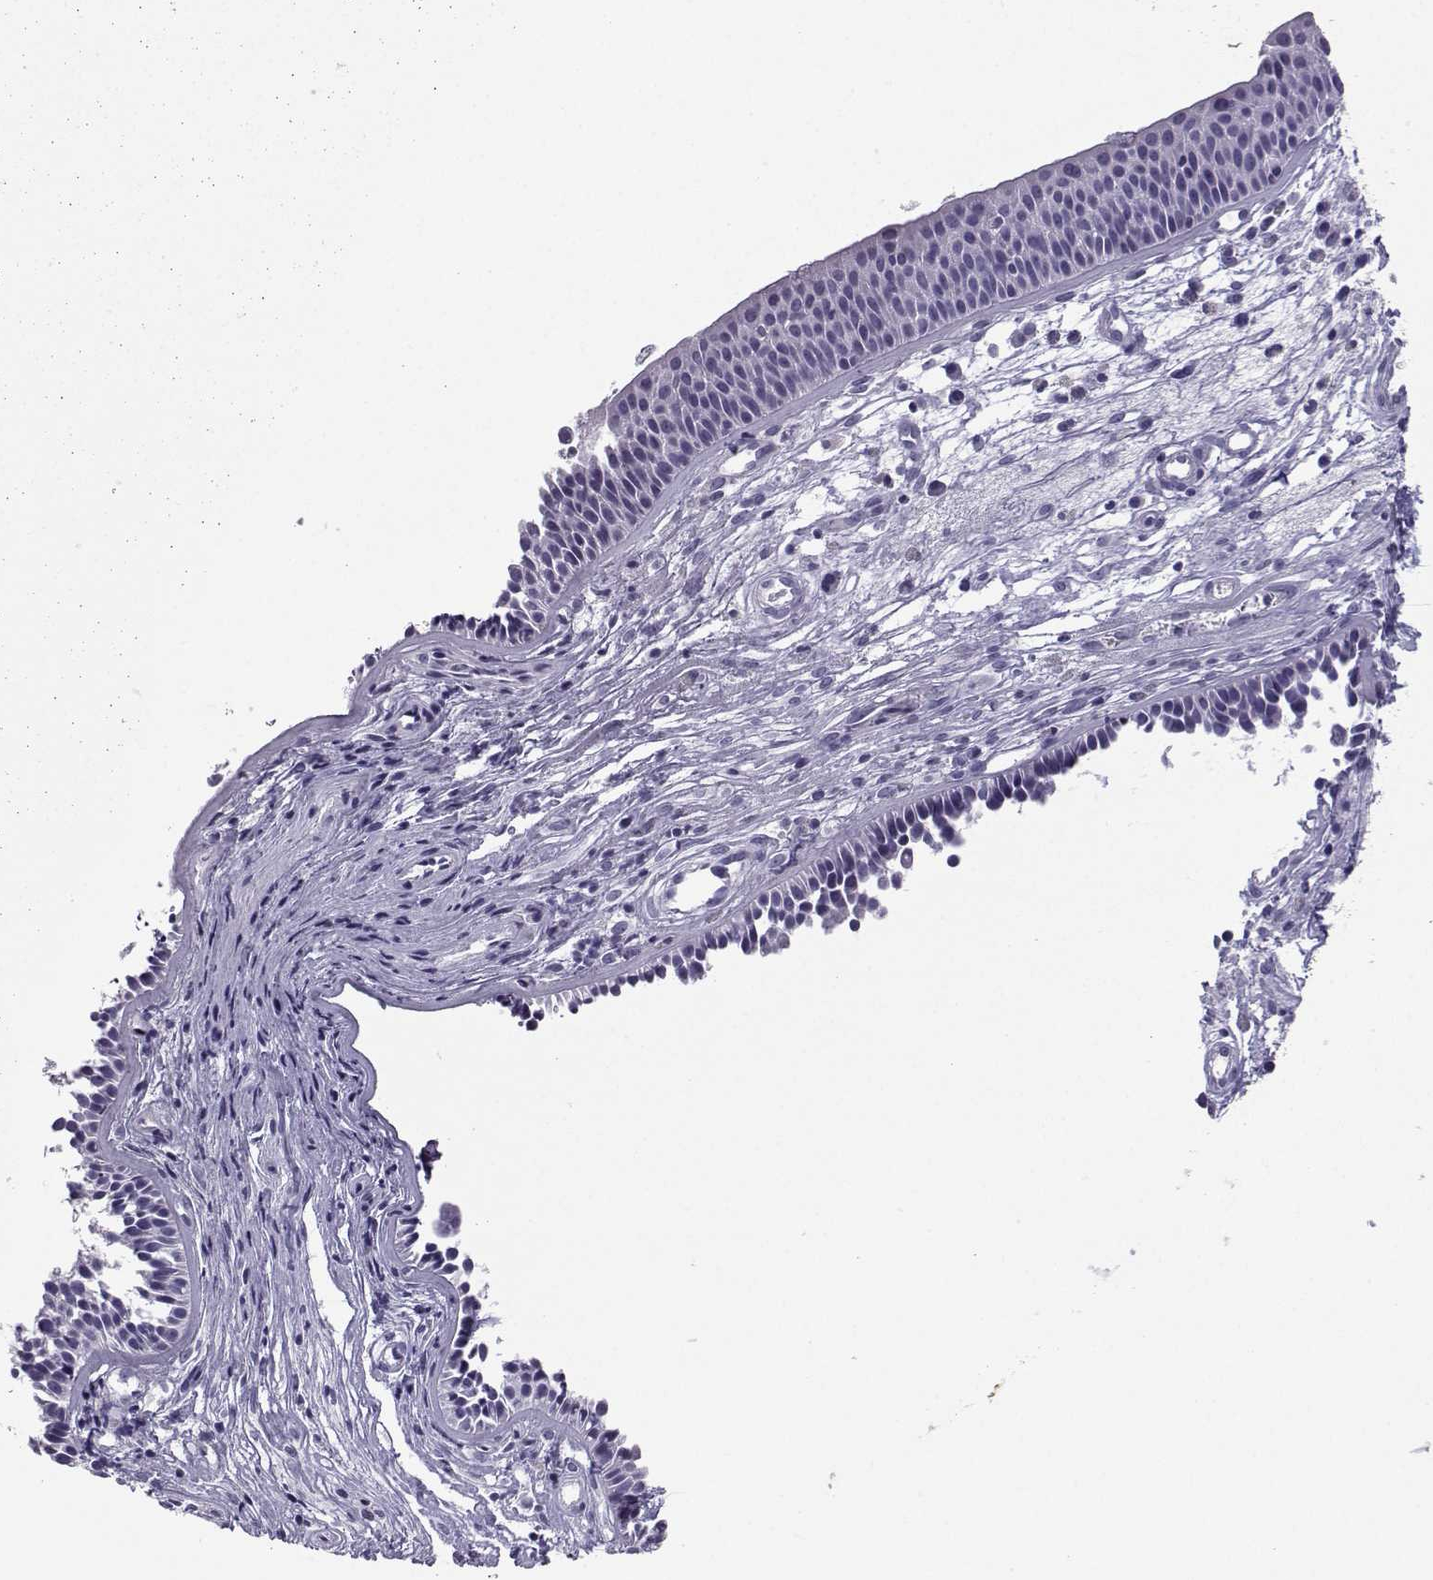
{"staining": {"intensity": "negative", "quantity": "none", "location": "none"}, "tissue": "nasopharynx", "cell_type": "Respiratory epithelial cells", "image_type": "normal", "snomed": [{"axis": "morphology", "description": "Normal tissue, NOS"}, {"axis": "topography", "description": "Nasopharynx"}], "caption": "This is a histopathology image of immunohistochemistry staining of unremarkable nasopharynx, which shows no expression in respiratory epithelial cells.", "gene": "TRIM46", "patient": {"sex": "male", "age": 31}}